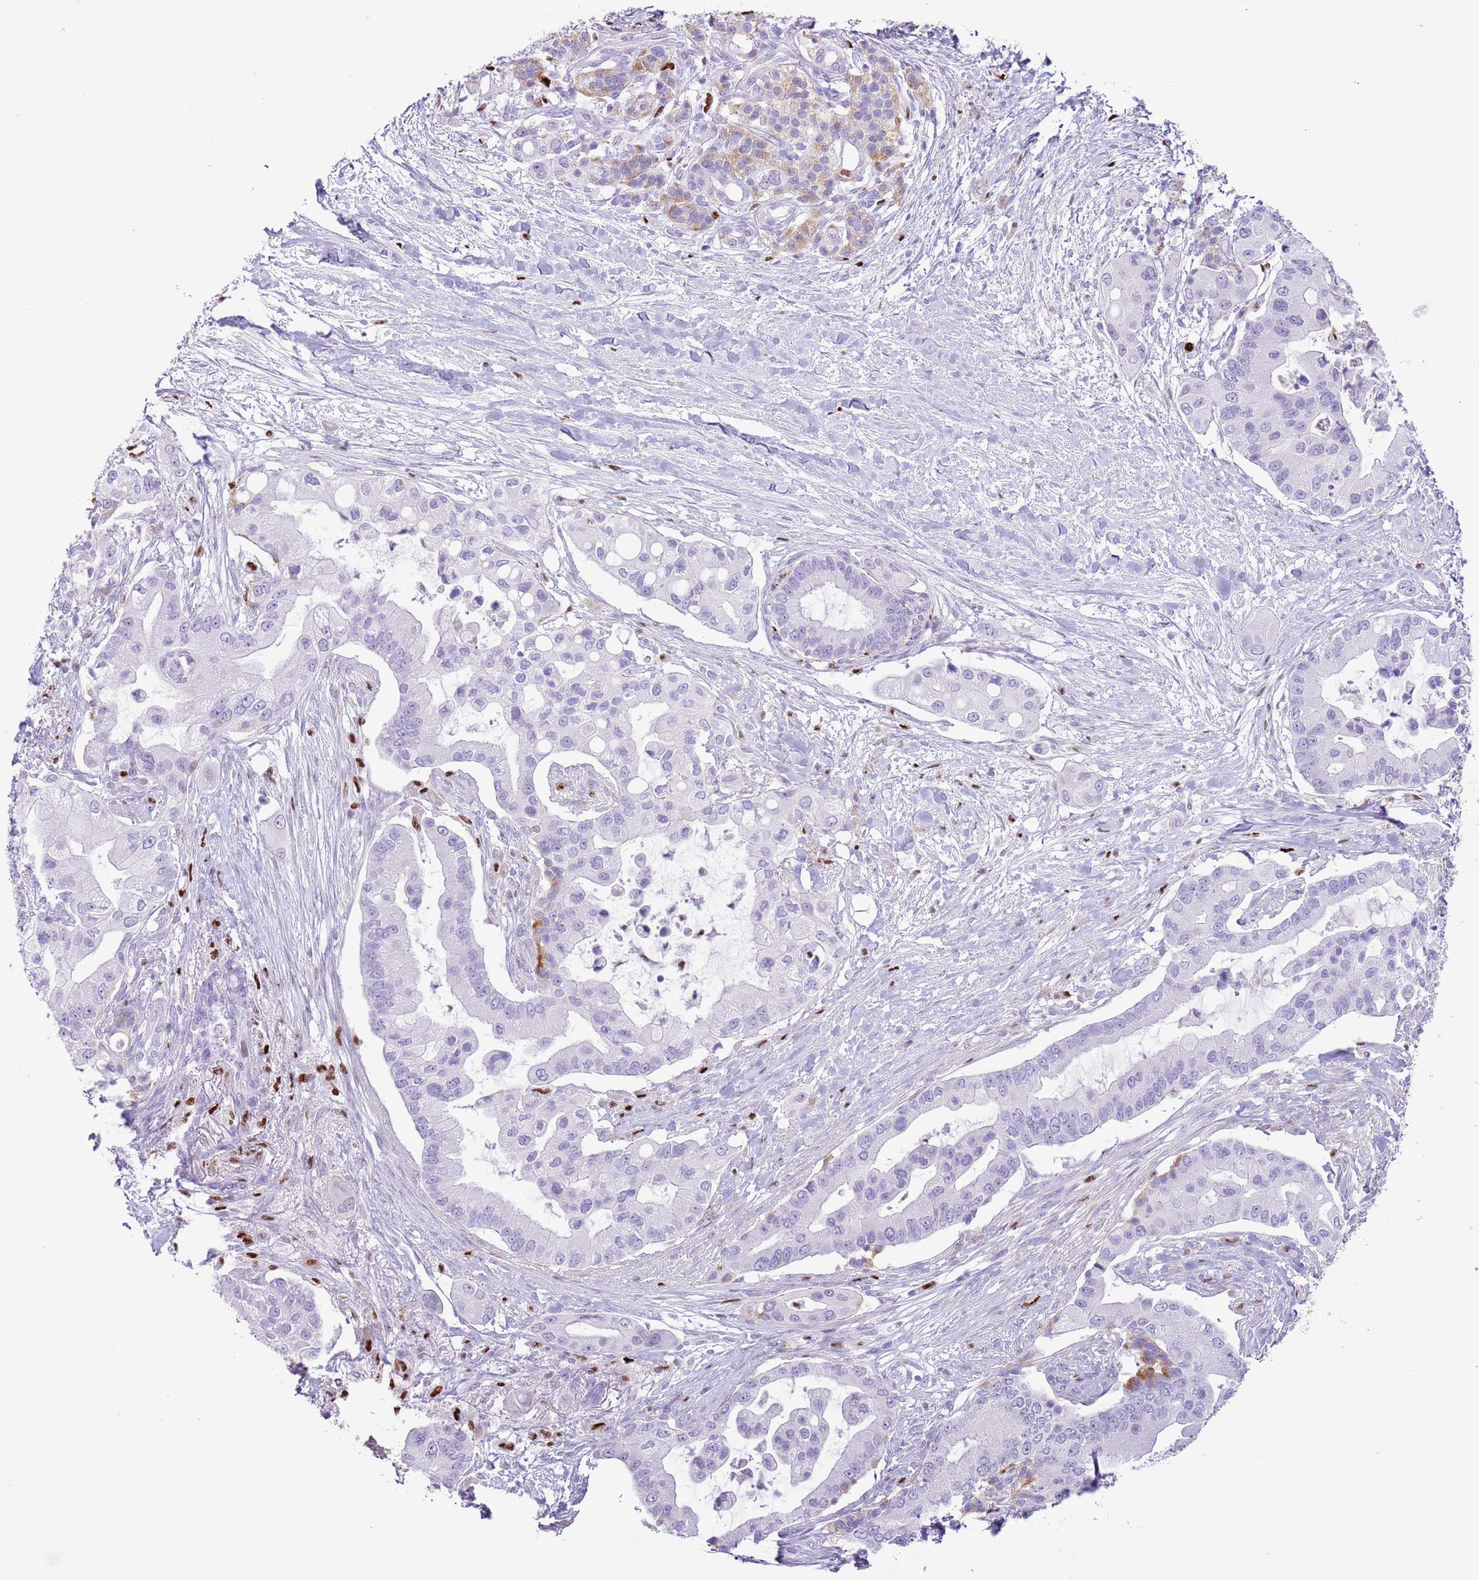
{"staining": {"intensity": "negative", "quantity": "none", "location": "none"}, "tissue": "pancreatic cancer", "cell_type": "Tumor cells", "image_type": "cancer", "snomed": [{"axis": "morphology", "description": "Adenocarcinoma, NOS"}, {"axis": "topography", "description": "Pancreas"}], "caption": "DAB immunohistochemical staining of pancreatic cancer exhibits no significant positivity in tumor cells.", "gene": "SLC7A14", "patient": {"sex": "male", "age": 57}}